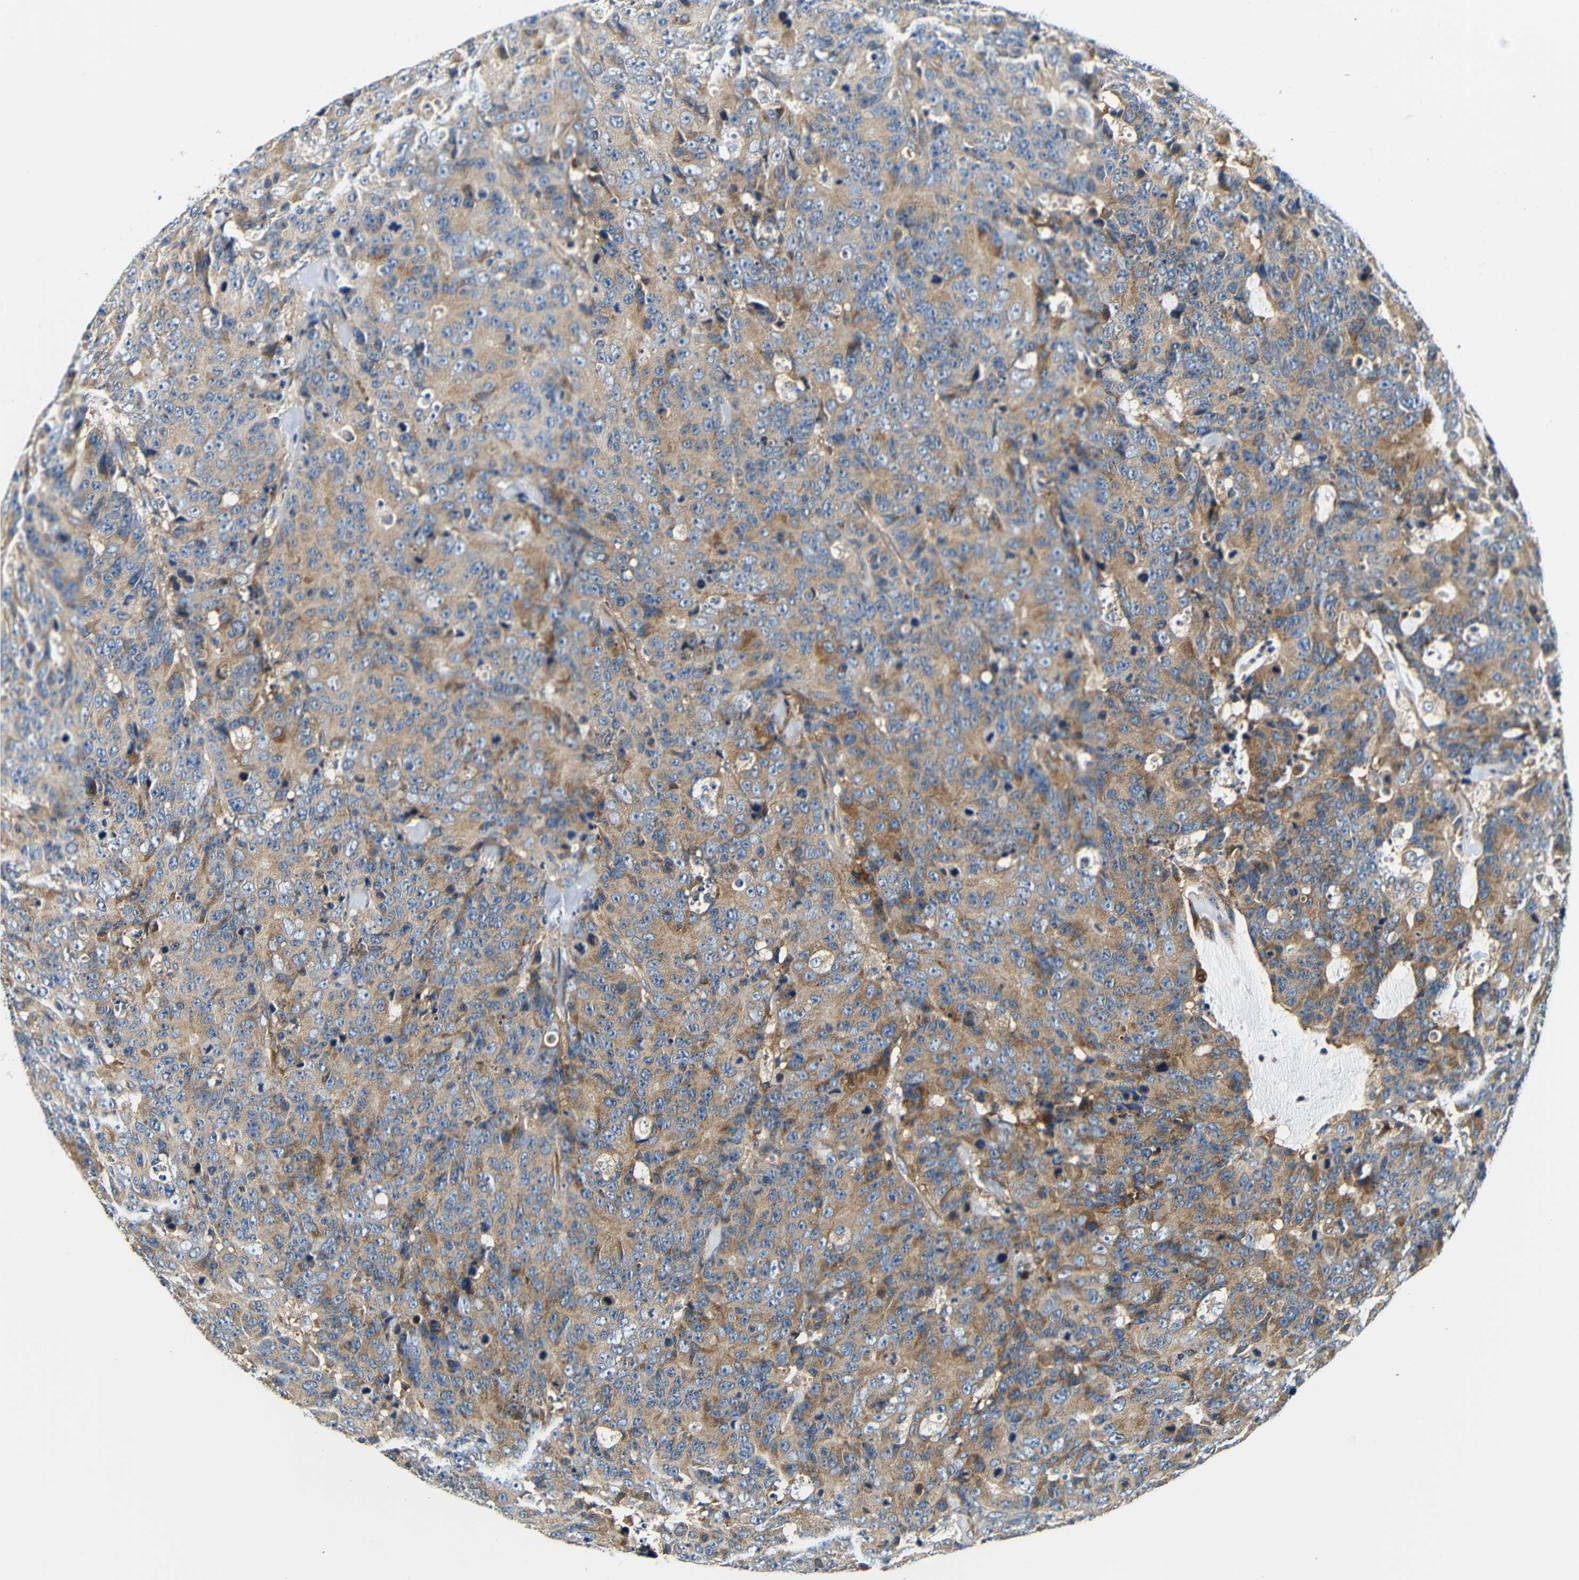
{"staining": {"intensity": "moderate", "quantity": ">75%", "location": "cytoplasmic/membranous"}, "tissue": "colorectal cancer", "cell_type": "Tumor cells", "image_type": "cancer", "snomed": [{"axis": "morphology", "description": "Adenocarcinoma, NOS"}, {"axis": "topography", "description": "Colon"}], "caption": "Protein staining of colorectal adenocarcinoma tissue reveals moderate cytoplasmic/membranous staining in approximately >75% of tumor cells. The staining was performed using DAB (3,3'-diaminobenzidine), with brown indicating positive protein expression. Nuclei are stained blue with hematoxylin.", "gene": "USO1", "patient": {"sex": "female", "age": 86}}